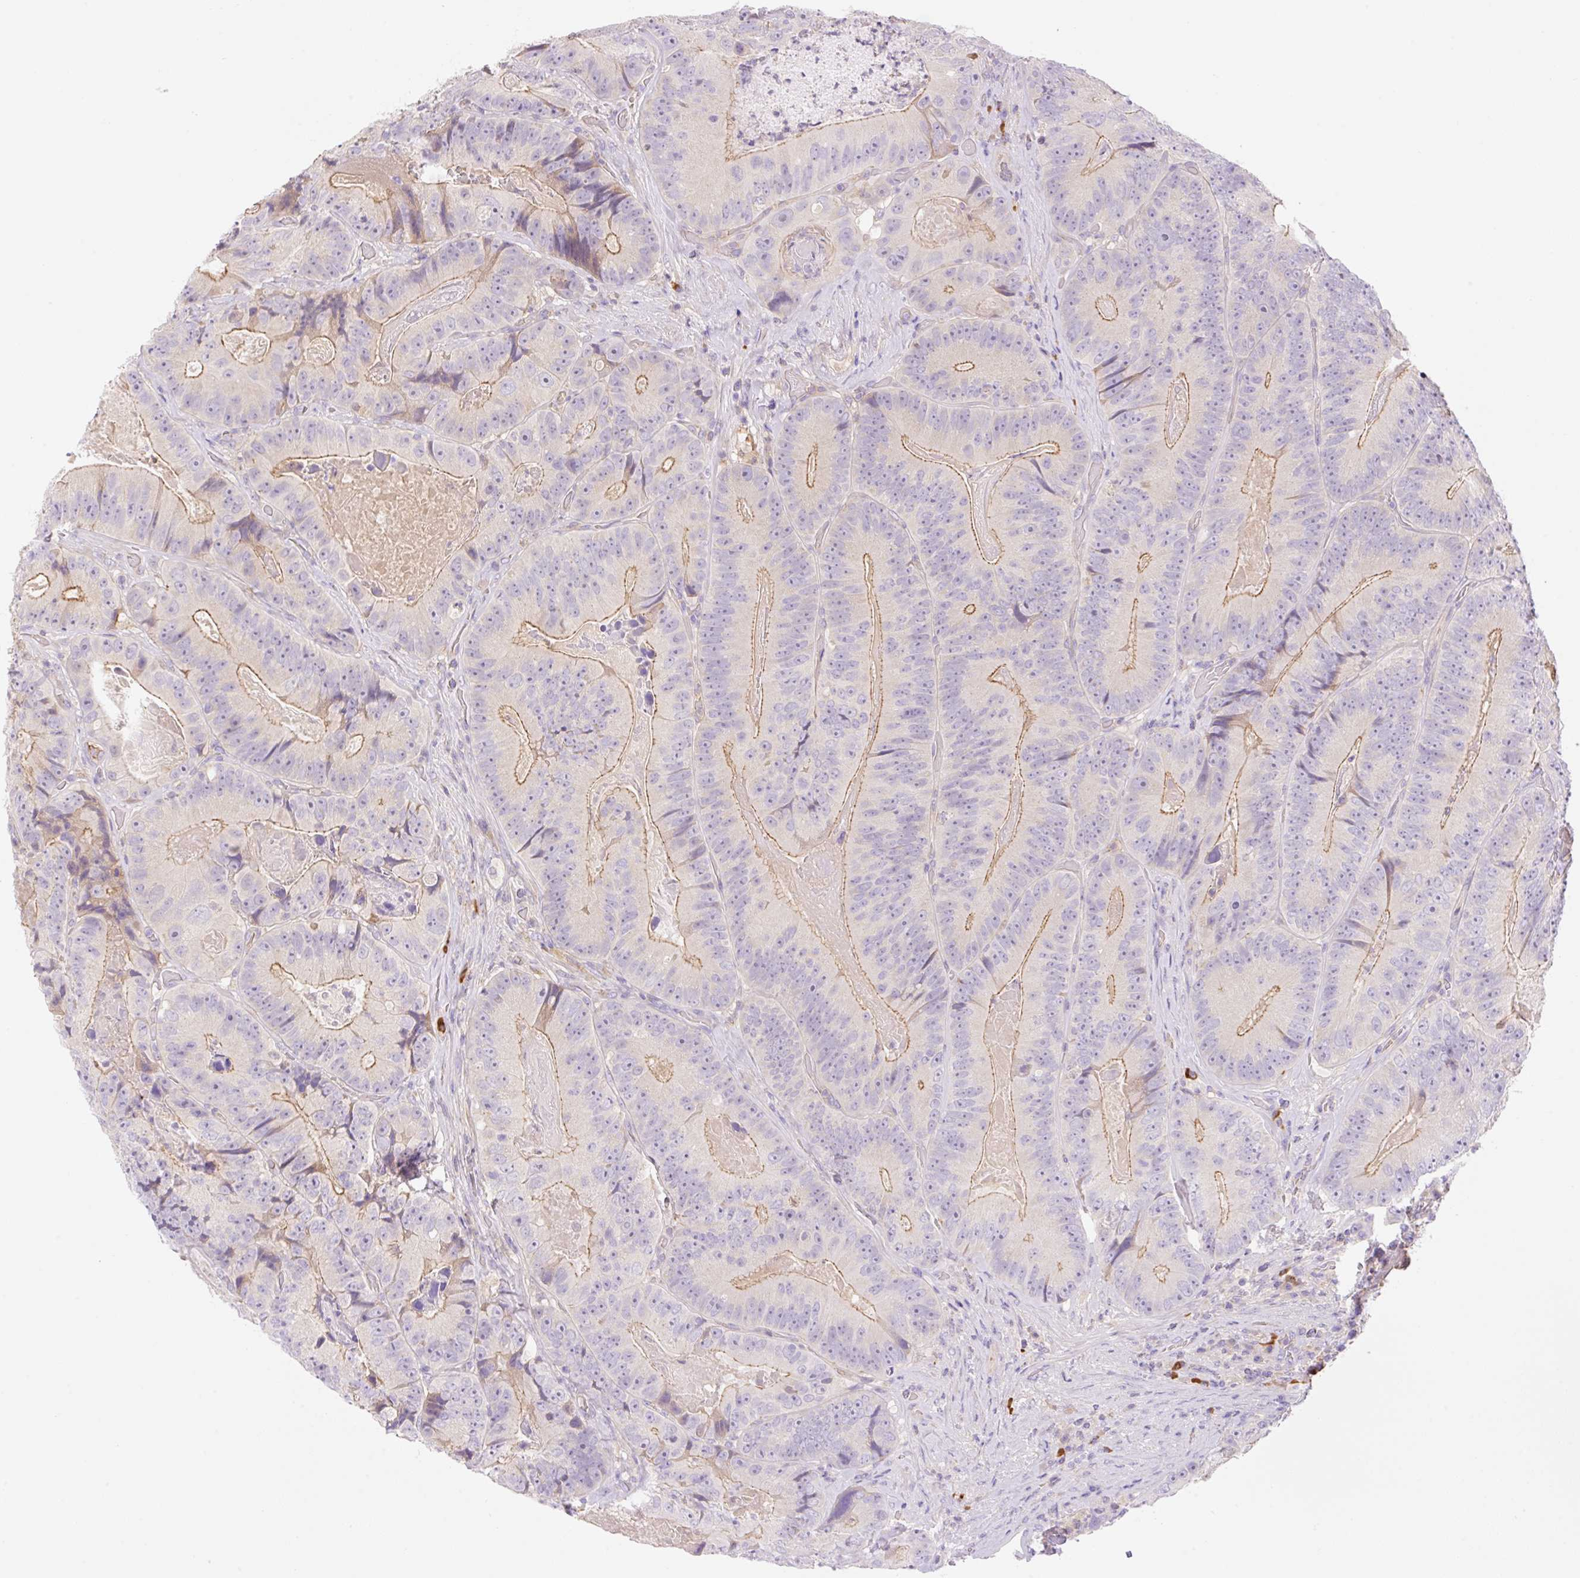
{"staining": {"intensity": "moderate", "quantity": "<25%", "location": "cytoplasmic/membranous"}, "tissue": "colorectal cancer", "cell_type": "Tumor cells", "image_type": "cancer", "snomed": [{"axis": "morphology", "description": "Adenocarcinoma, NOS"}, {"axis": "topography", "description": "Colon"}], "caption": "Immunohistochemical staining of colorectal adenocarcinoma displays moderate cytoplasmic/membranous protein staining in about <25% of tumor cells. (Brightfield microscopy of DAB IHC at high magnification).", "gene": "DENND5A", "patient": {"sex": "female", "age": 86}}